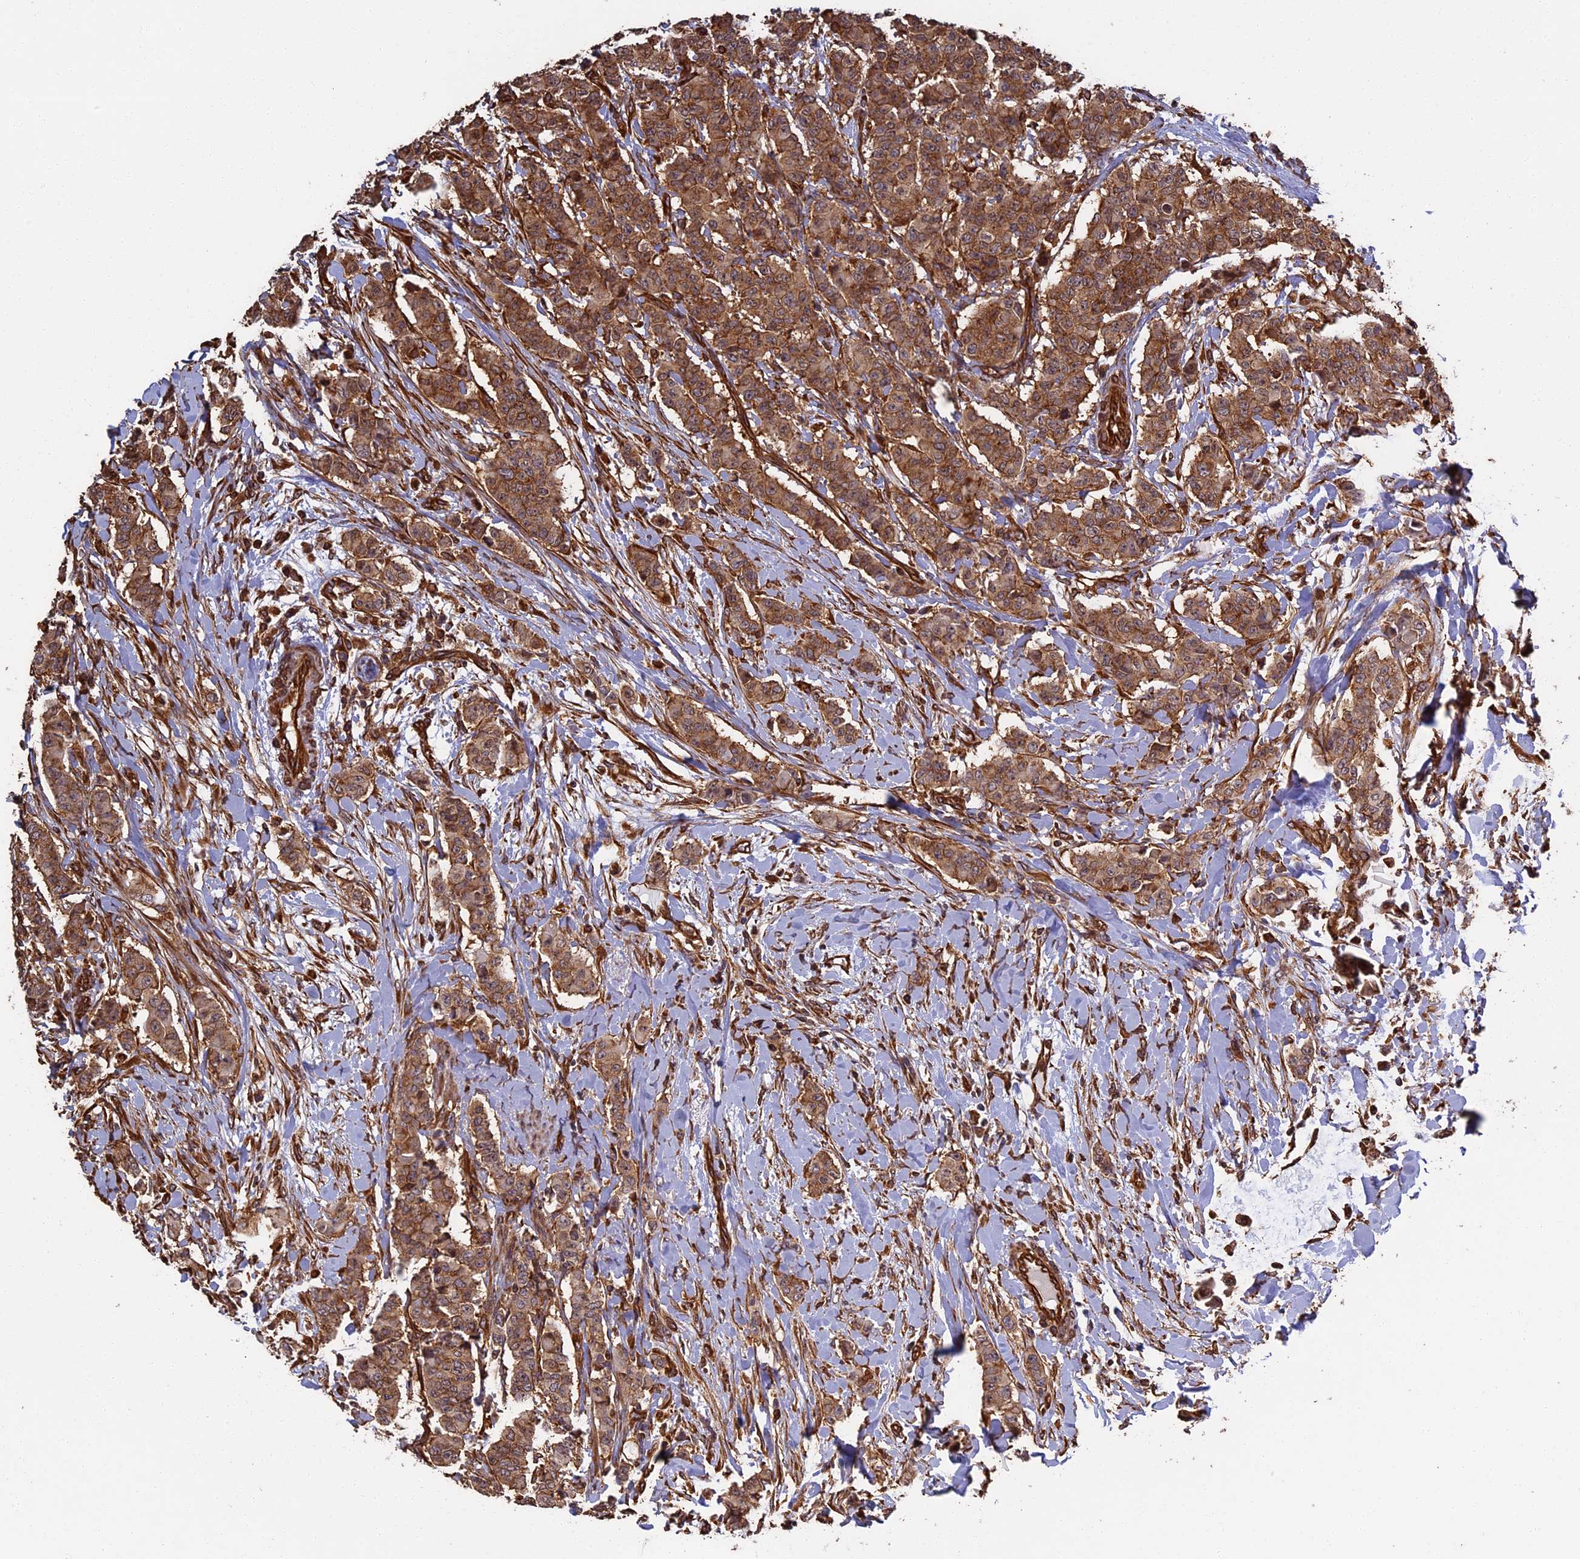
{"staining": {"intensity": "moderate", "quantity": ">75%", "location": "cytoplasmic/membranous"}, "tissue": "breast cancer", "cell_type": "Tumor cells", "image_type": "cancer", "snomed": [{"axis": "morphology", "description": "Duct carcinoma"}, {"axis": "topography", "description": "Breast"}], "caption": "Protein expression analysis of human breast cancer (infiltrating ductal carcinoma) reveals moderate cytoplasmic/membranous expression in about >75% of tumor cells.", "gene": "CCDC124", "patient": {"sex": "female", "age": 40}}